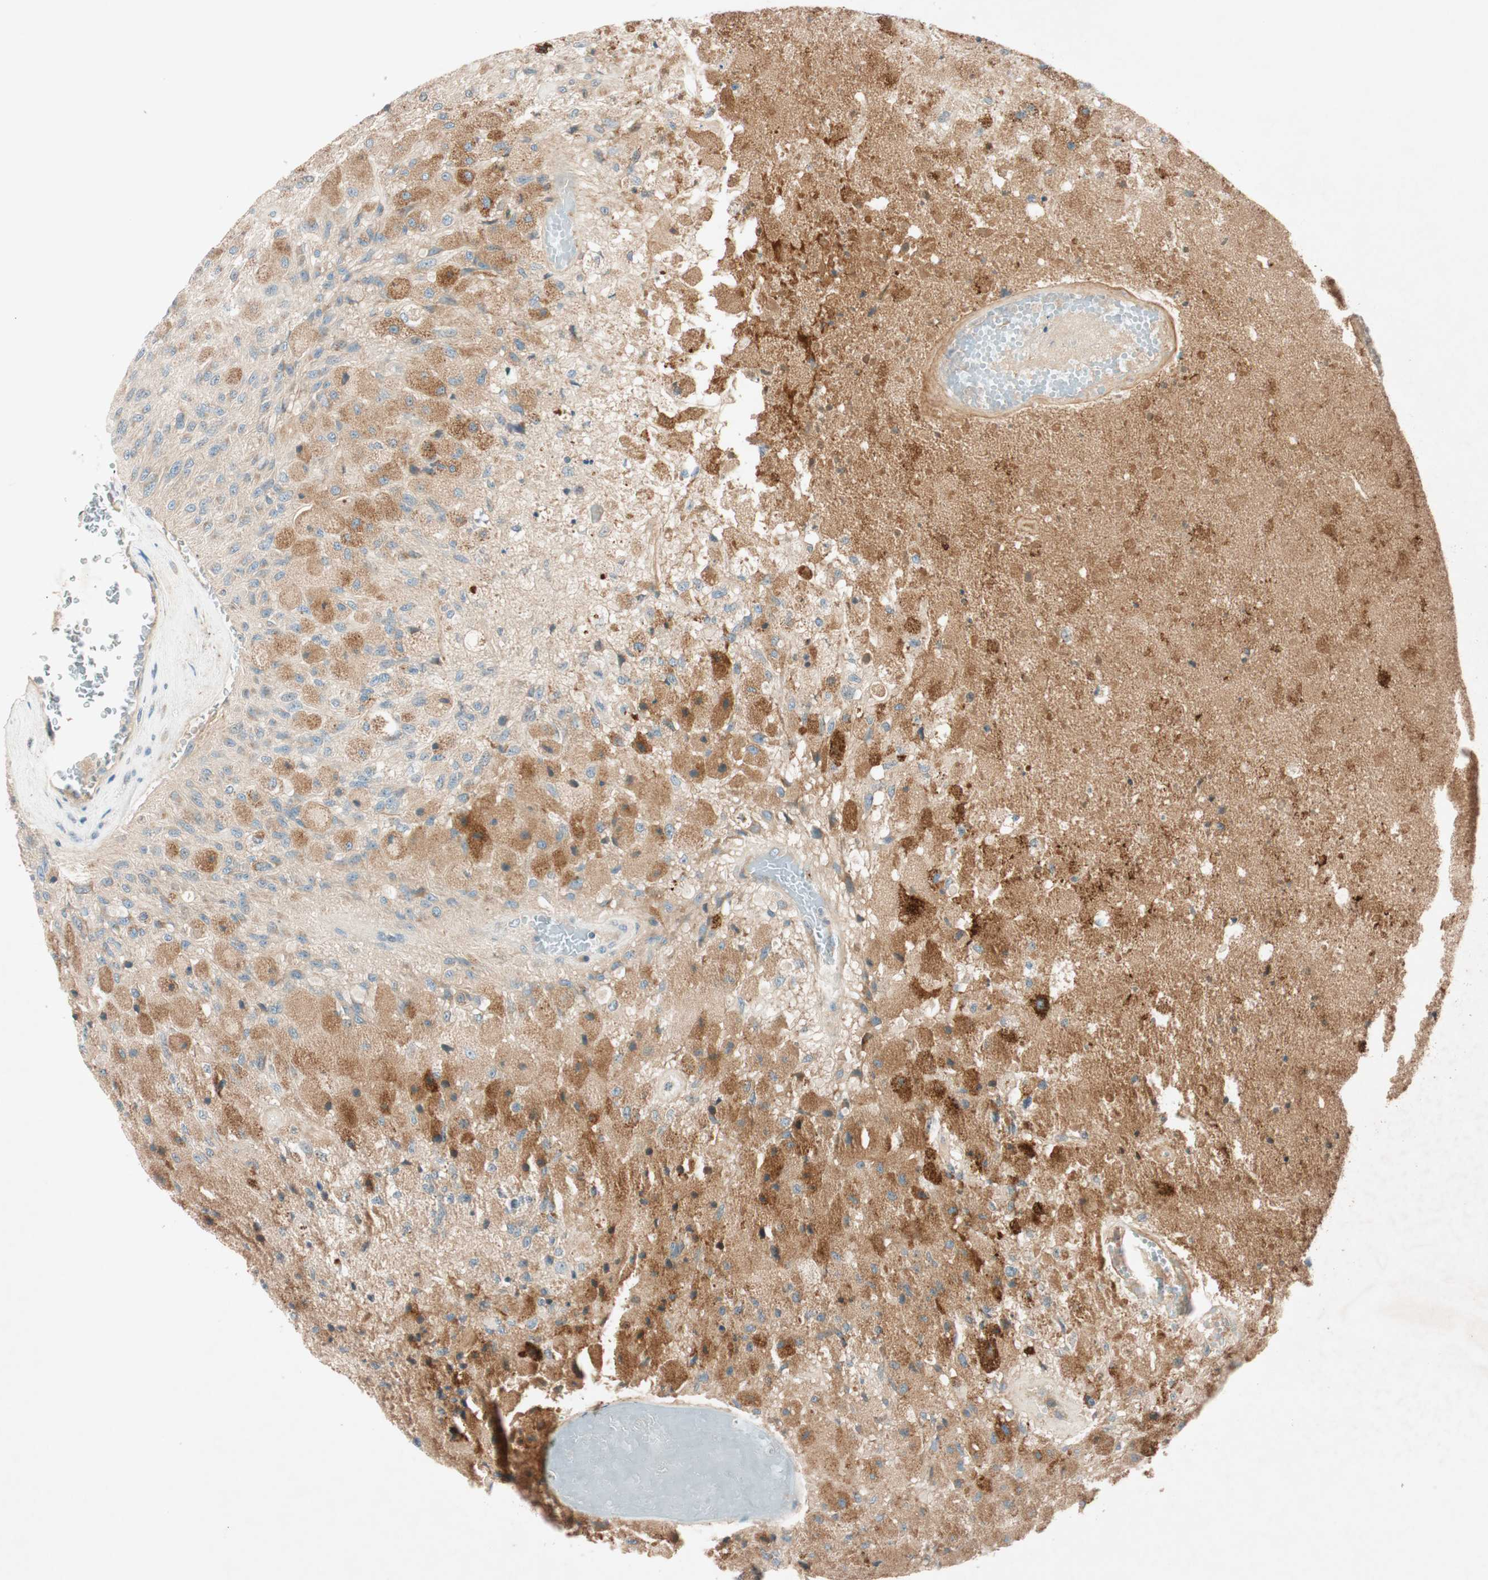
{"staining": {"intensity": "moderate", "quantity": "25%-75%", "location": "cytoplasmic/membranous"}, "tissue": "glioma", "cell_type": "Tumor cells", "image_type": "cancer", "snomed": [{"axis": "morphology", "description": "Normal tissue, NOS"}, {"axis": "morphology", "description": "Glioma, malignant, High grade"}, {"axis": "topography", "description": "Cerebral cortex"}], "caption": "Tumor cells display medium levels of moderate cytoplasmic/membranous positivity in approximately 25%-75% of cells in high-grade glioma (malignant). (Brightfield microscopy of DAB IHC at high magnification).", "gene": "EPHA6", "patient": {"sex": "male", "age": 77}}